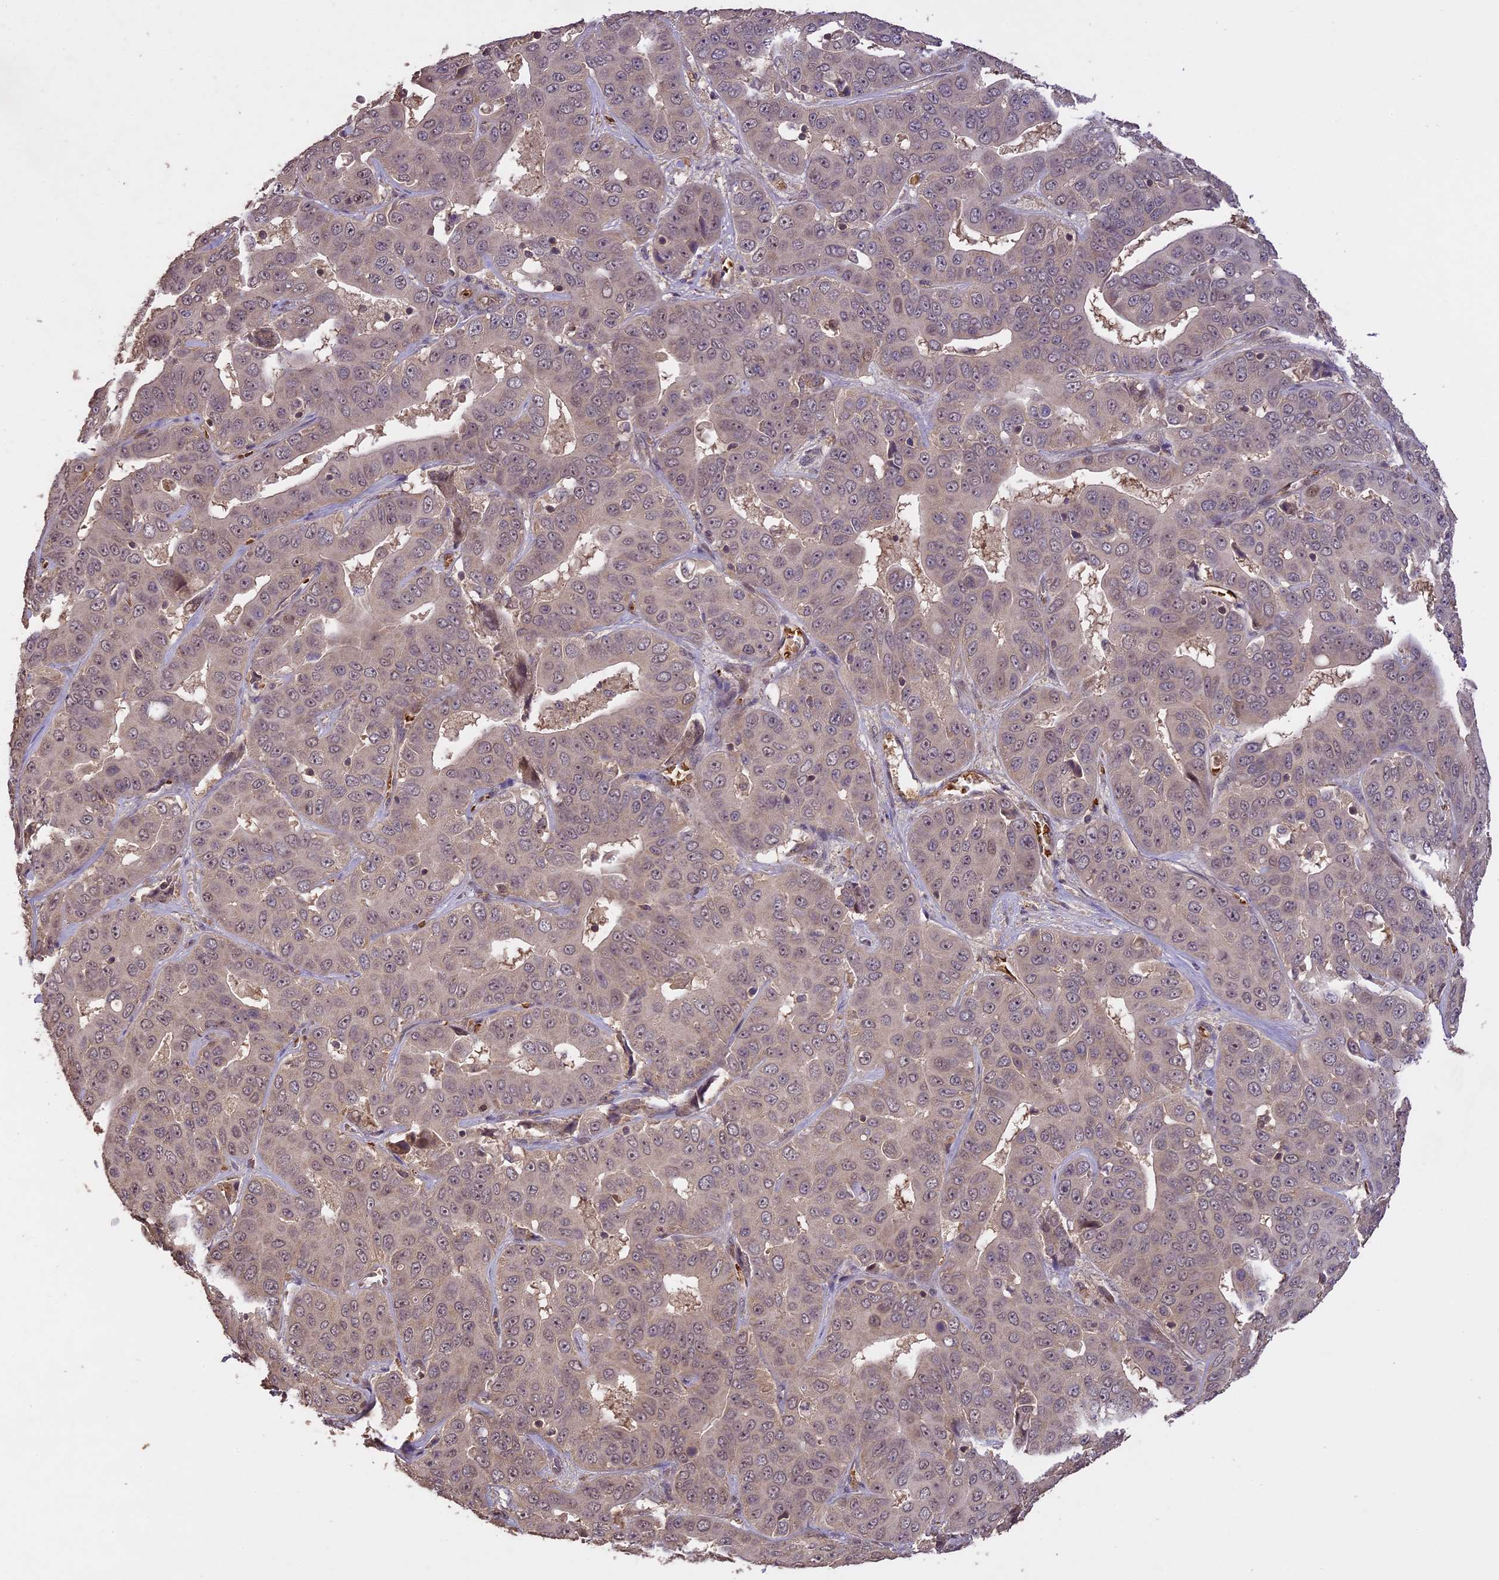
{"staining": {"intensity": "moderate", "quantity": "<25%", "location": "cytoplasmic/membranous,nuclear"}, "tissue": "liver cancer", "cell_type": "Tumor cells", "image_type": "cancer", "snomed": [{"axis": "morphology", "description": "Cholangiocarcinoma"}, {"axis": "topography", "description": "Liver"}], "caption": "Immunohistochemical staining of cholangiocarcinoma (liver) demonstrates low levels of moderate cytoplasmic/membranous and nuclear protein staining in approximately <25% of tumor cells. (DAB (3,3'-diaminobenzidine) IHC, brown staining for protein, blue staining for nuclei).", "gene": "TIGD7", "patient": {"sex": "female", "age": 52}}